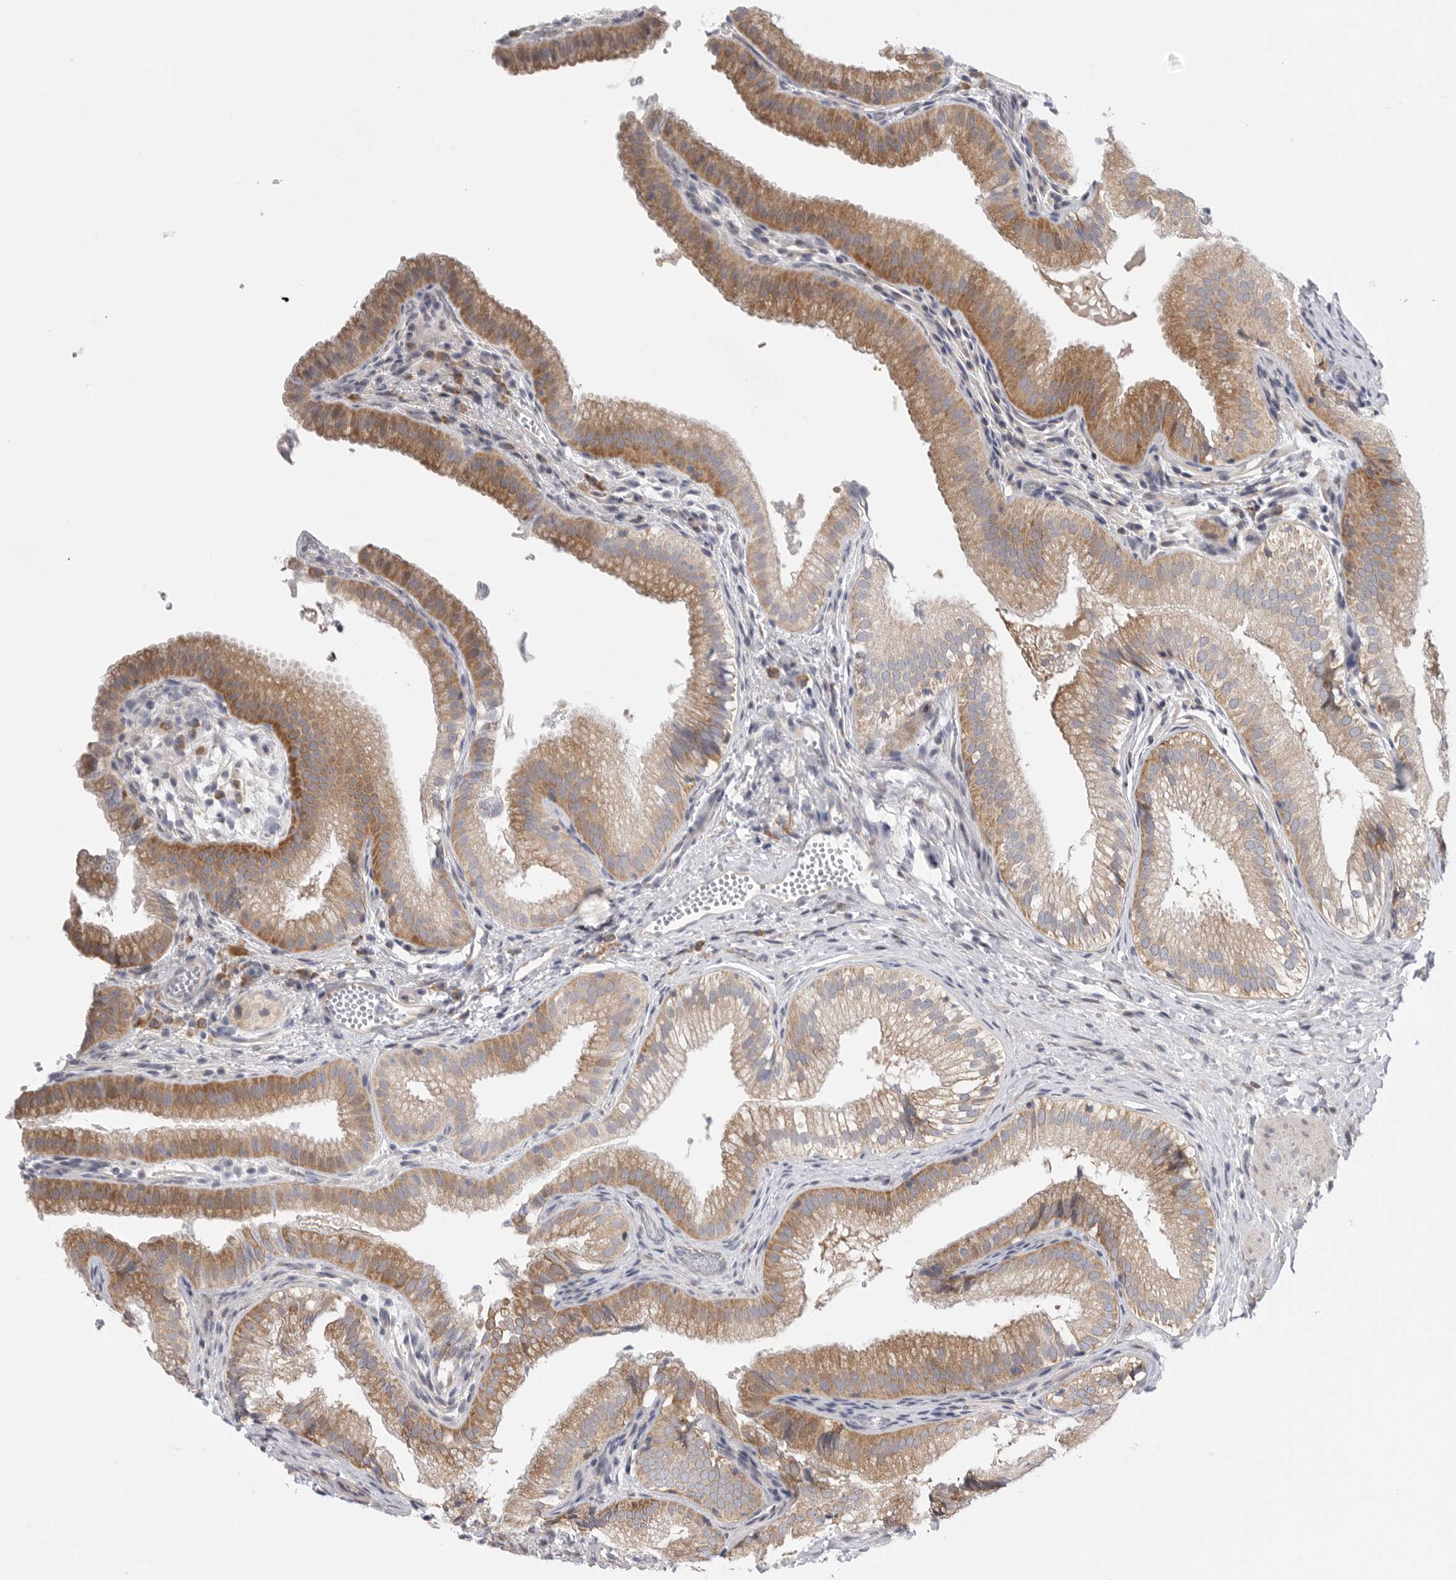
{"staining": {"intensity": "moderate", "quantity": ">75%", "location": "cytoplasmic/membranous"}, "tissue": "gallbladder", "cell_type": "Glandular cells", "image_type": "normal", "snomed": [{"axis": "morphology", "description": "Normal tissue, NOS"}, {"axis": "topography", "description": "Gallbladder"}], "caption": "Immunohistochemistry (IHC) (DAB (3,3'-diaminobenzidine)) staining of unremarkable human gallbladder shows moderate cytoplasmic/membranous protein positivity in approximately >75% of glandular cells.", "gene": "FBXO43", "patient": {"sex": "female", "age": 30}}